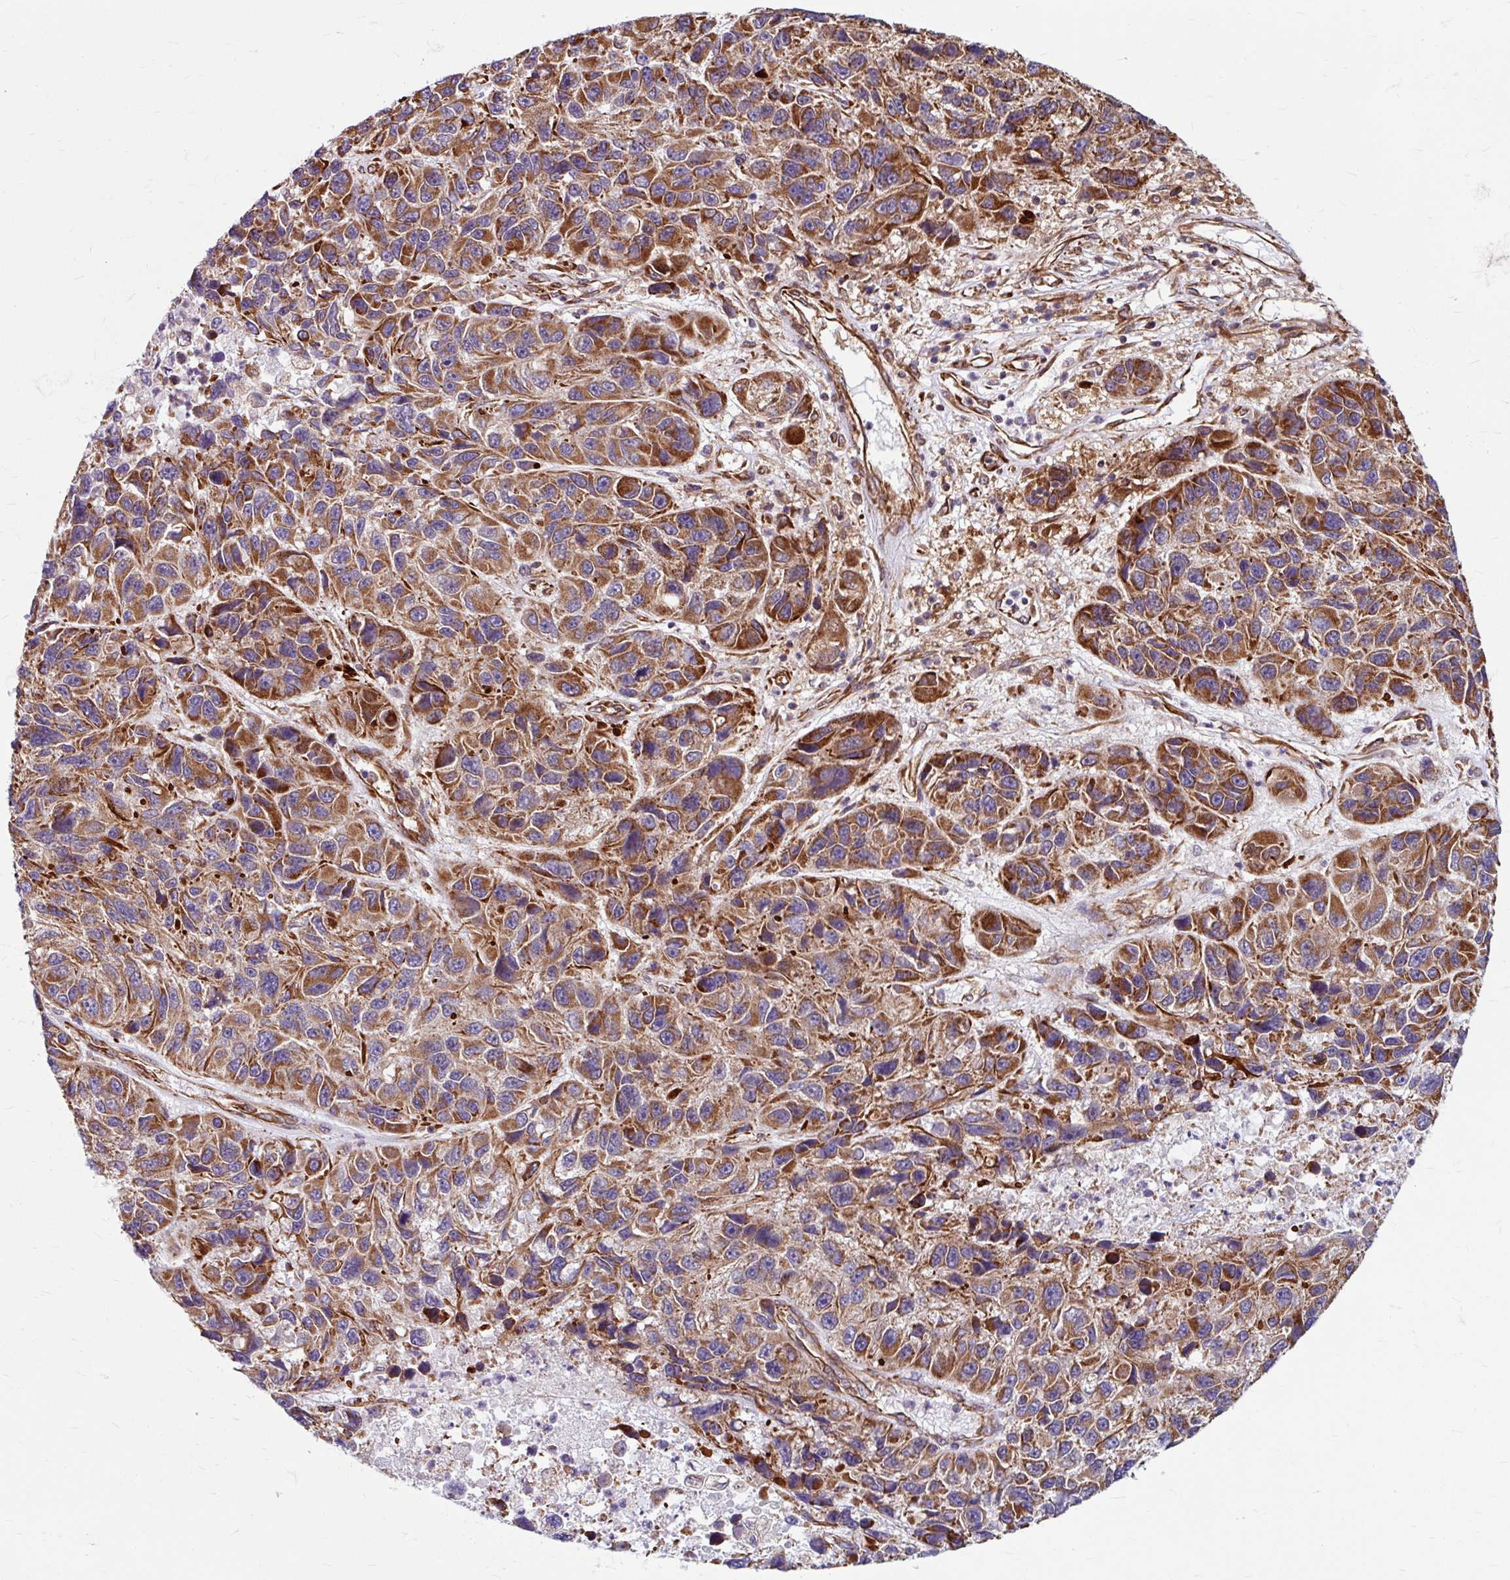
{"staining": {"intensity": "moderate", "quantity": ">75%", "location": "cytoplasmic/membranous"}, "tissue": "melanoma", "cell_type": "Tumor cells", "image_type": "cancer", "snomed": [{"axis": "morphology", "description": "Malignant melanoma, NOS"}, {"axis": "topography", "description": "Skin"}], "caption": "A histopathology image showing moderate cytoplasmic/membranous positivity in about >75% of tumor cells in malignant melanoma, as visualized by brown immunohistochemical staining.", "gene": "DAAM2", "patient": {"sex": "male", "age": 53}}